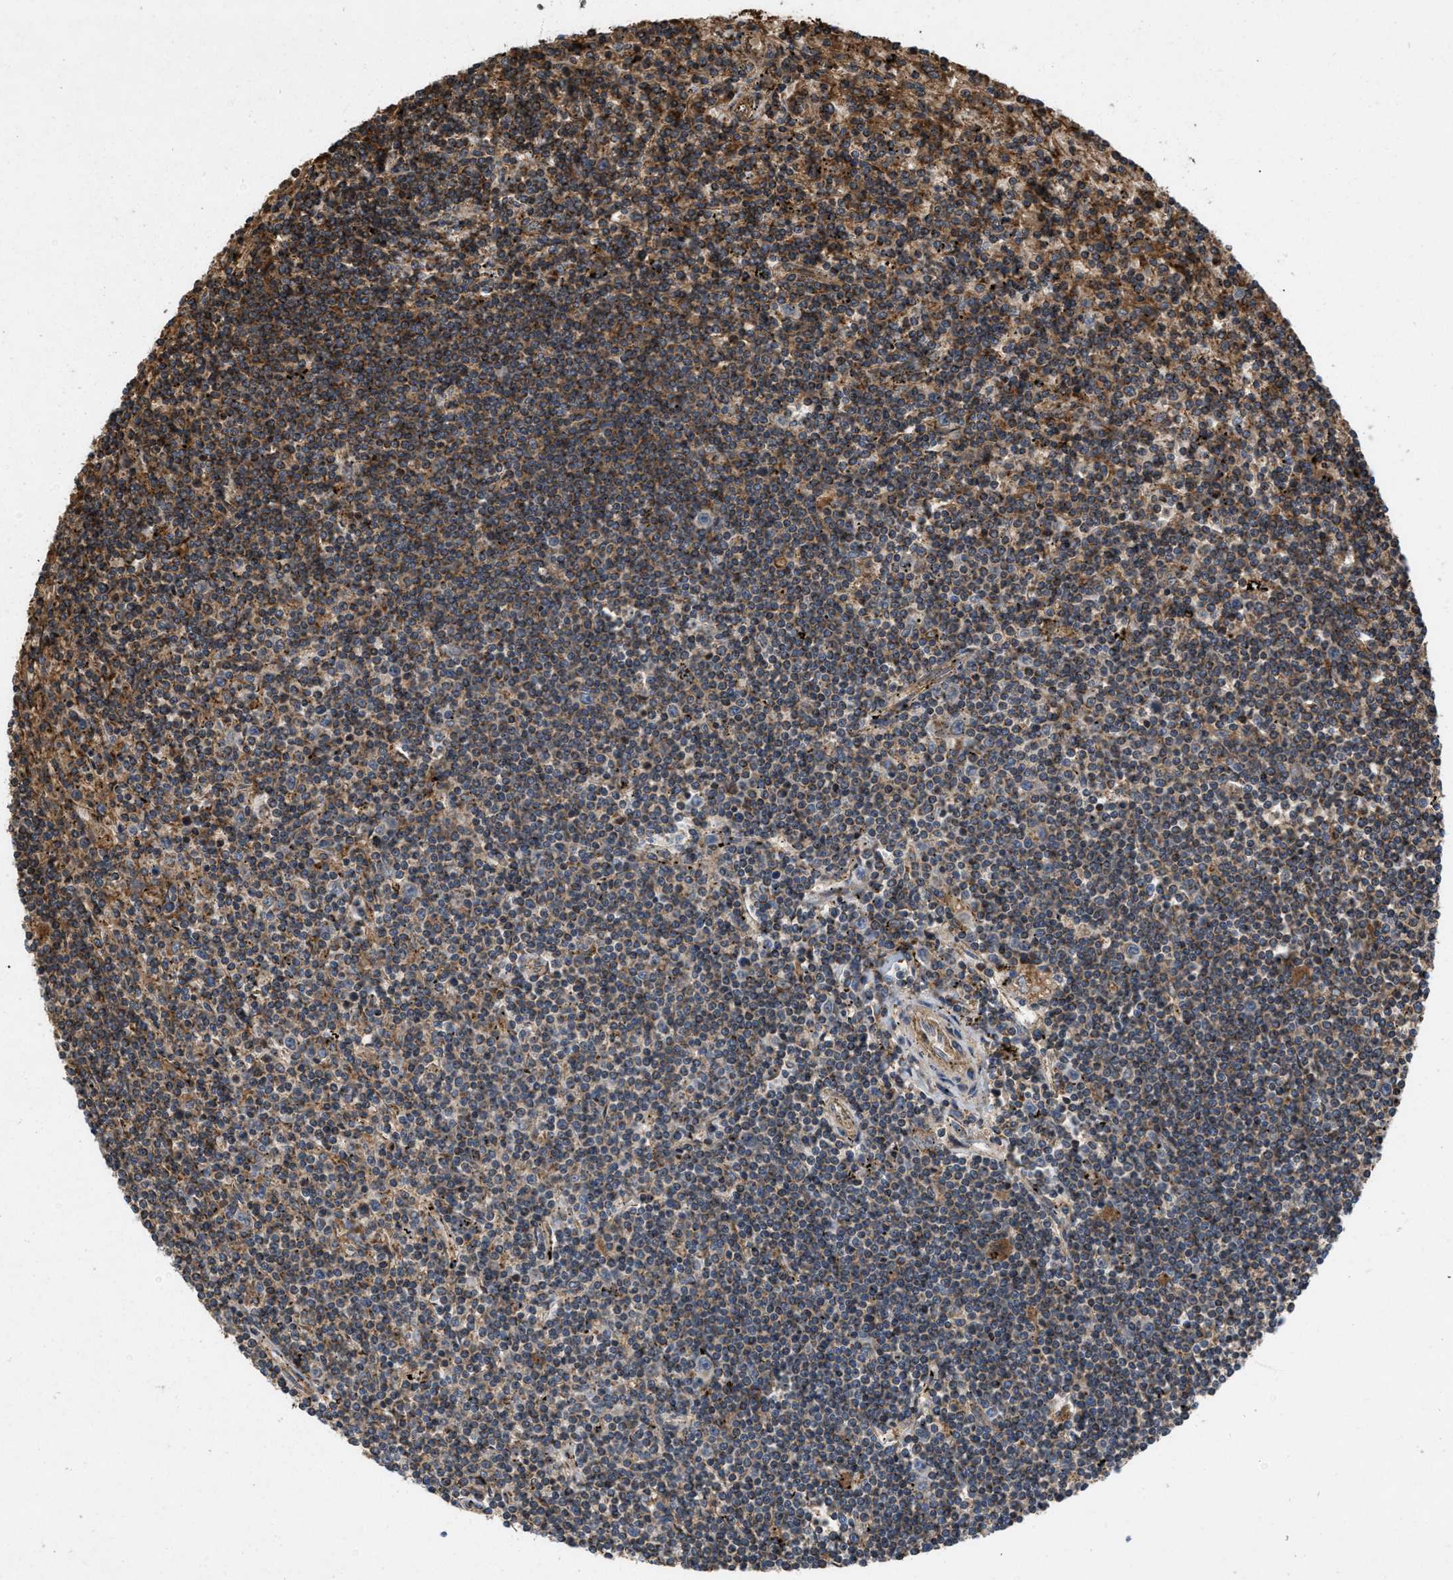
{"staining": {"intensity": "moderate", "quantity": "25%-75%", "location": "cytoplasmic/membranous"}, "tissue": "lymphoma", "cell_type": "Tumor cells", "image_type": "cancer", "snomed": [{"axis": "morphology", "description": "Malignant lymphoma, non-Hodgkin's type, Low grade"}, {"axis": "topography", "description": "Spleen"}], "caption": "The micrograph reveals staining of low-grade malignant lymphoma, non-Hodgkin's type, revealing moderate cytoplasmic/membranous protein expression (brown color) within tumor cells.", "gene": "GNB4", "patient": {"sex": "male", "age": 76}}